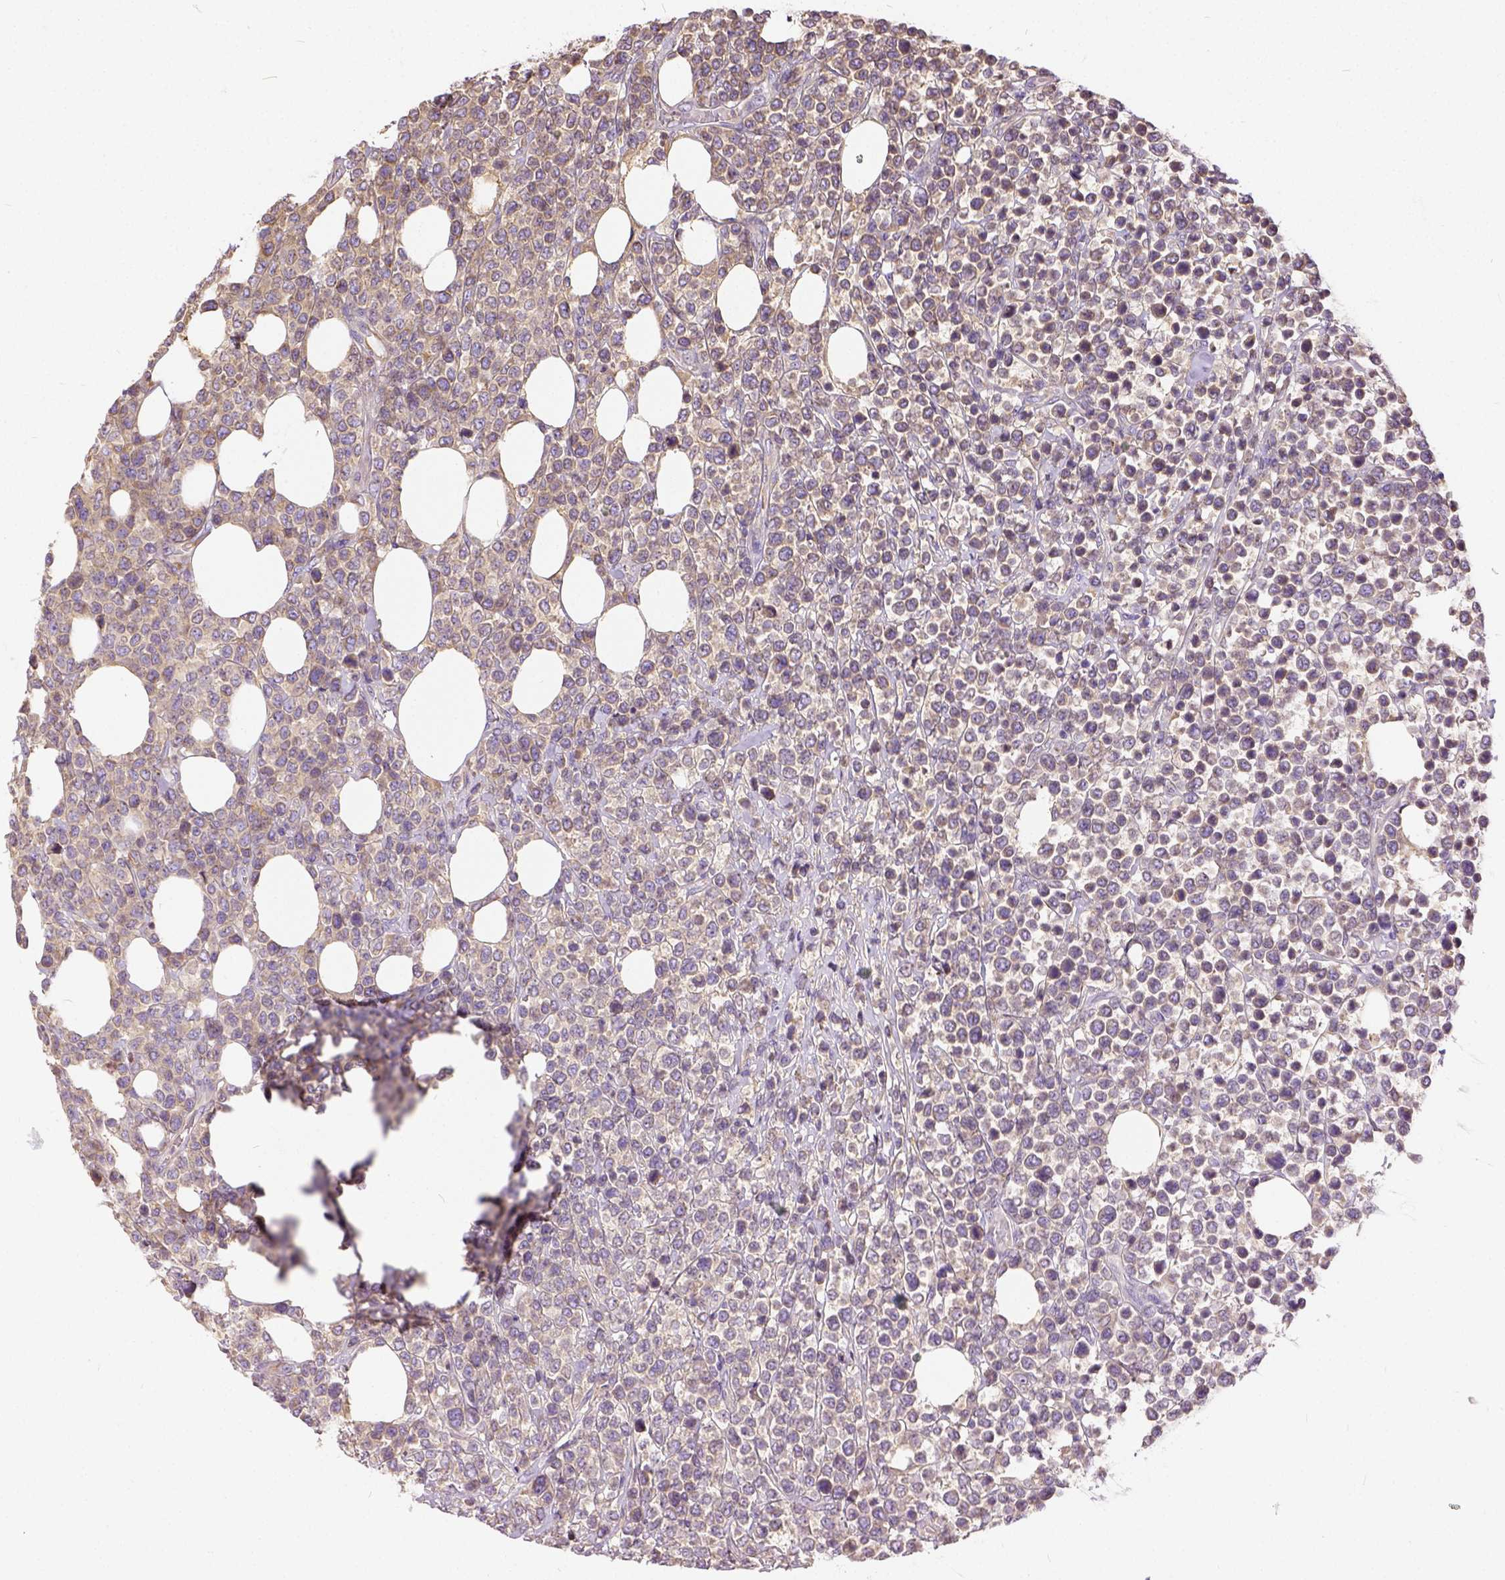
{"staining": {"intensity": "weak", "quantity": "25%-75%", "location": "cytoplasmic/membranous"}, "tissue": "lymphoma", "cell_type": "Tumor cells", "image_type": "cancer", "snomed": [{"axis": "morphology", "description": "Malignant lymphoma, non-Hodgkin's type, High grade"}, {"axis": "topography", "description": "Soft tissue"}], "caption": "Protein expression analysis of human high-grade malignant lymphoma, non-Hodgkin's type reveals weak cytoplasmic/membranous staining in about 25%-75% of tumor cells.", "gene": "CADM4", "patient": {"sex": "female", "age": 56}}